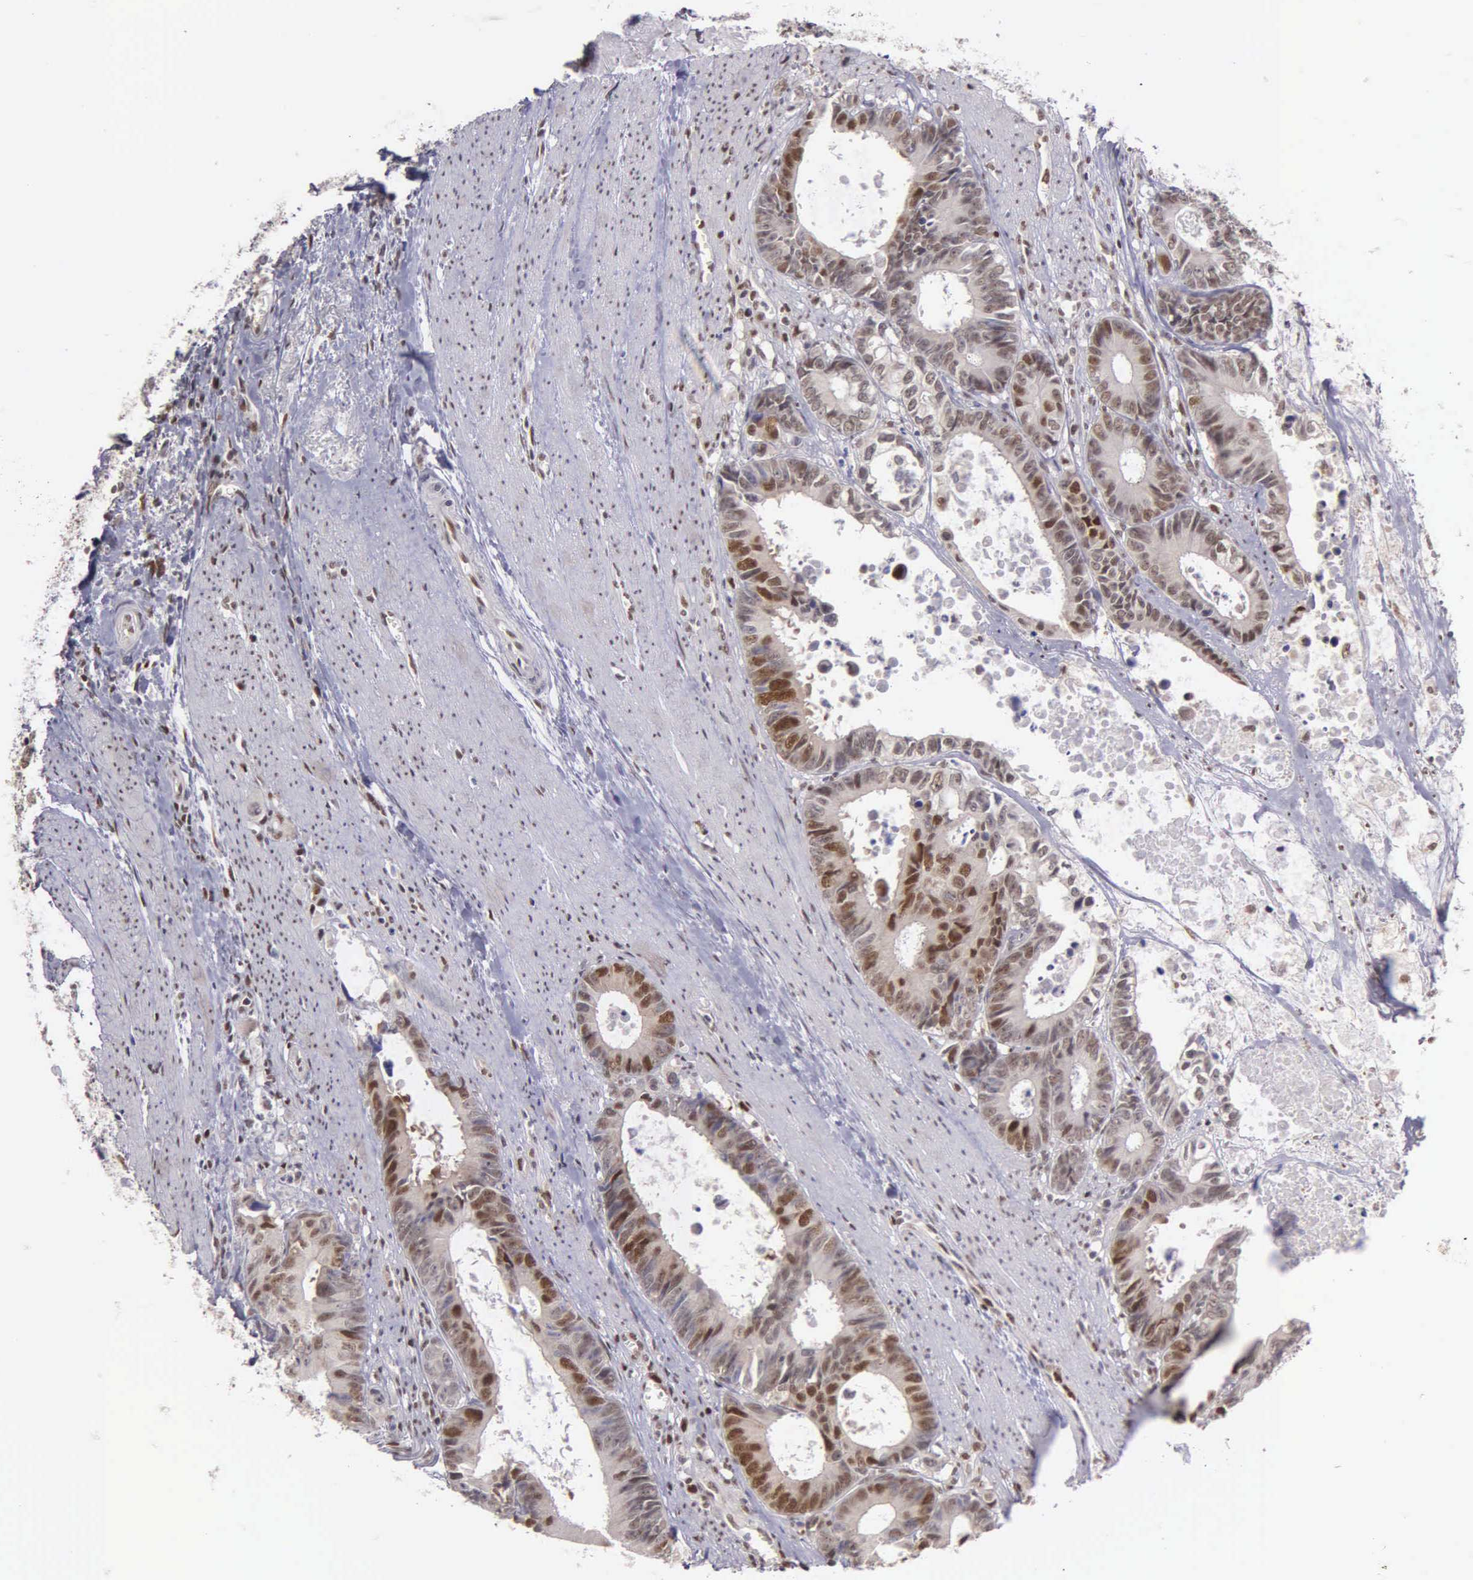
{"staining": {"intensity": "moderate", "quantity": "25%-75%", "location": "nuclear"}, "tissue": "colorectal cancer", "cell_type": "Tumor cells", "image_type": "cancer", "snomed": [{"axis": "morphology", "description": "Adenocarcinoma, NOS"}, {"axis": "topography", "description": "Rectum"}], "caption": "Colorectal cancer (adenocarcinoma) tissue reveals moderate nuclear expression in about 25%-75% of tumor cells, visualized by immunohistochemistry.", "gene": "UBR7", "patient": {"sex": "female", "age": 98}}